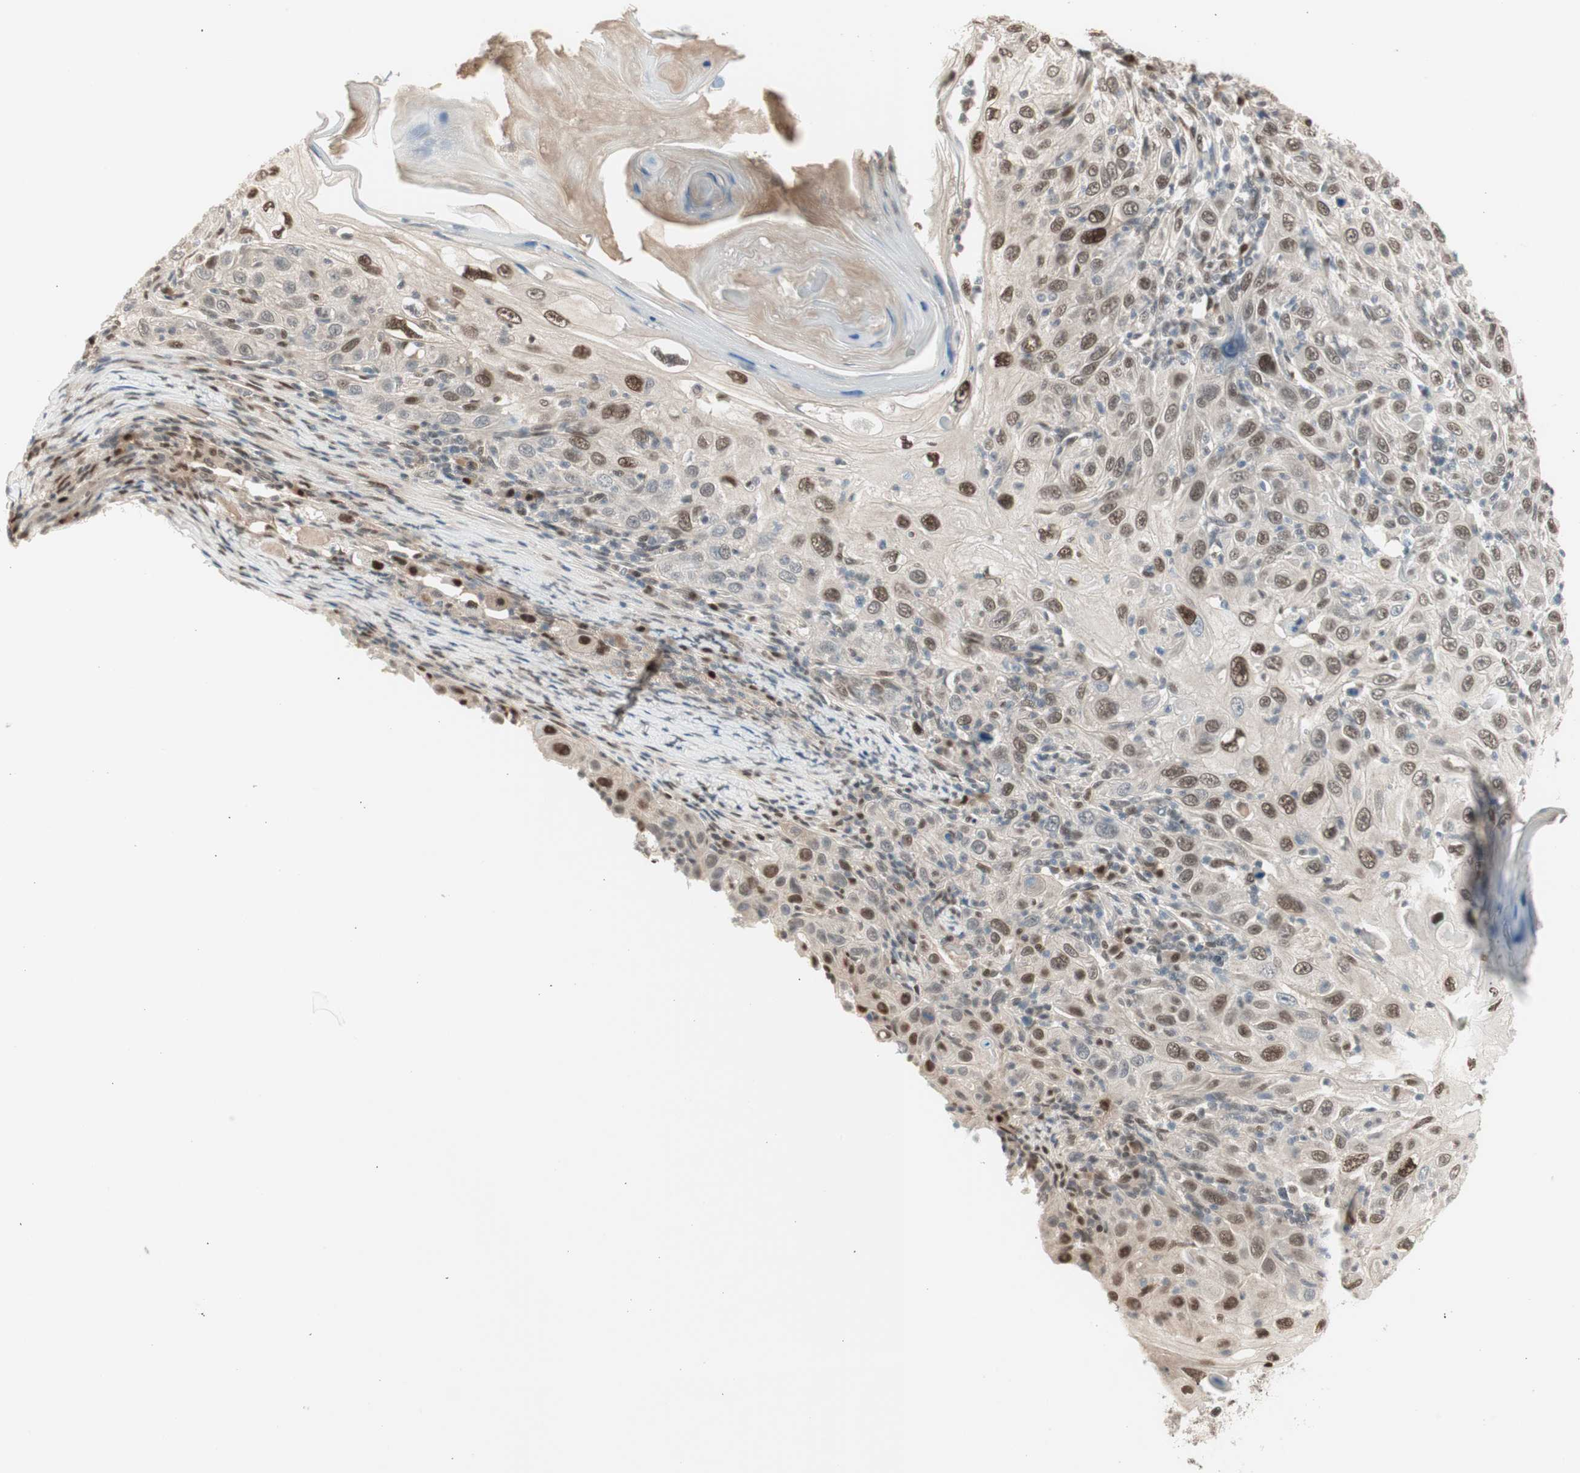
{"staining": {"intensity": "strong", "quantity": "25%-75%", "location": "nuclear"}, "tissue": "skin cancer", "cell_type": "Tumor cells", "image_type": "cancer", "snomed": [{"axis": "morphology", "description": "Squamous cell carcinoma, NOS"}, {"axis": "topography", "description": "Skin"}], "caption": "An image of human squamous cell carcinoma (skin) stained for a protein reveals strong nuclear brown staining in tumor cells.", "gene": "LONP2", "patient": {"sex": "female", "age": 88}}